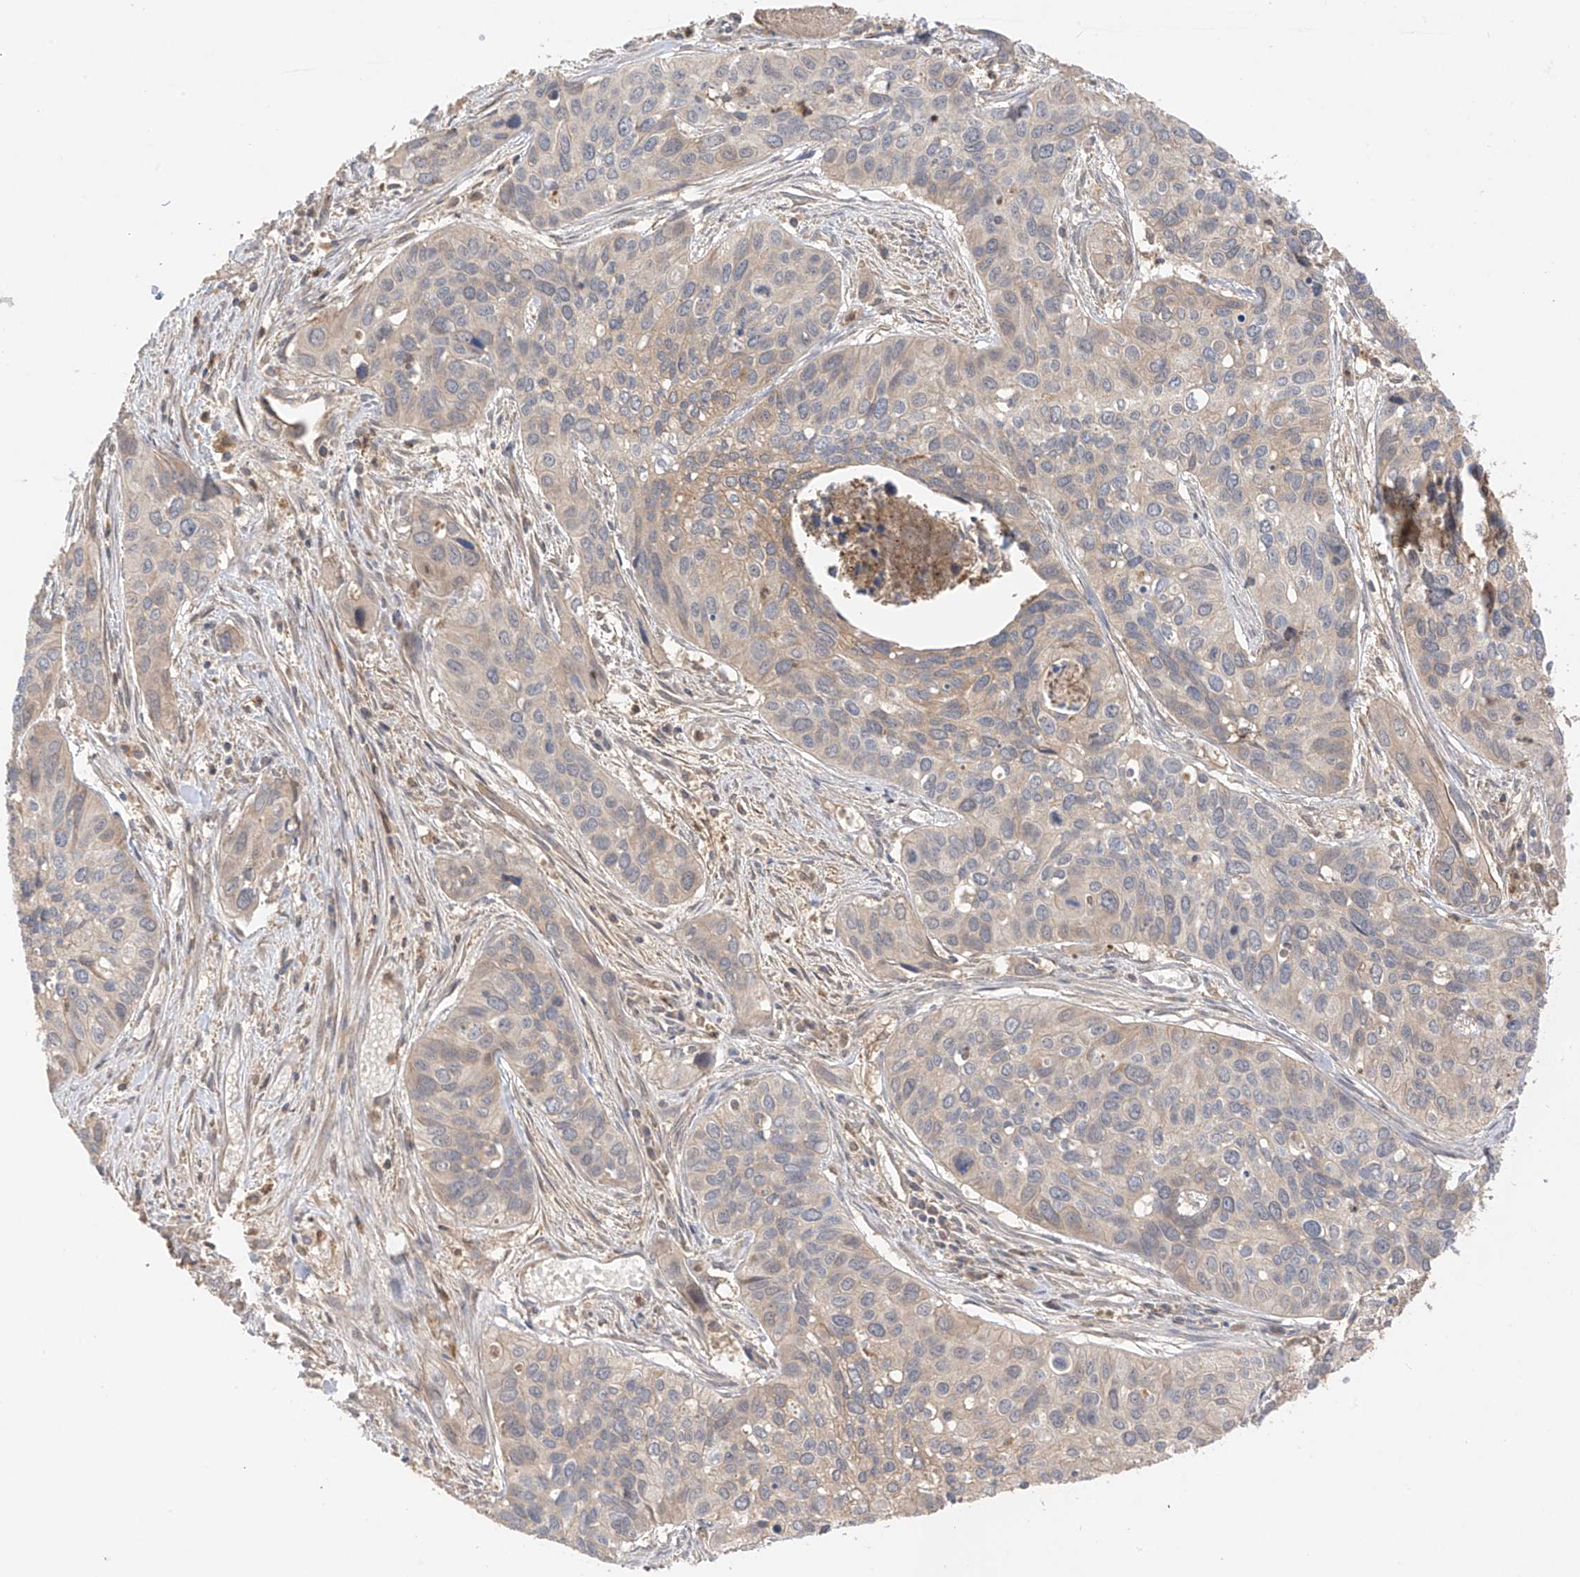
{"staining": {"intensity": "weak", "quantity": "<25%", "location": "cytoplasmic/membranous"}, "tissue": "cervical cancer", "cell_type": "Tumor cells", "image_type": "cancer", "snomed": [{"axis": "morphology", "description": "Squamous cell carcinoma, NOS"}, {"axis": "topography", "description": "Cervix"}], "caption": "DAB immunohistochemical staining of human cervical cancer displays no significant staining in tumor cells.", "gene": "CACNA2D4", "patient": {"sex": "female", "age": 55}}